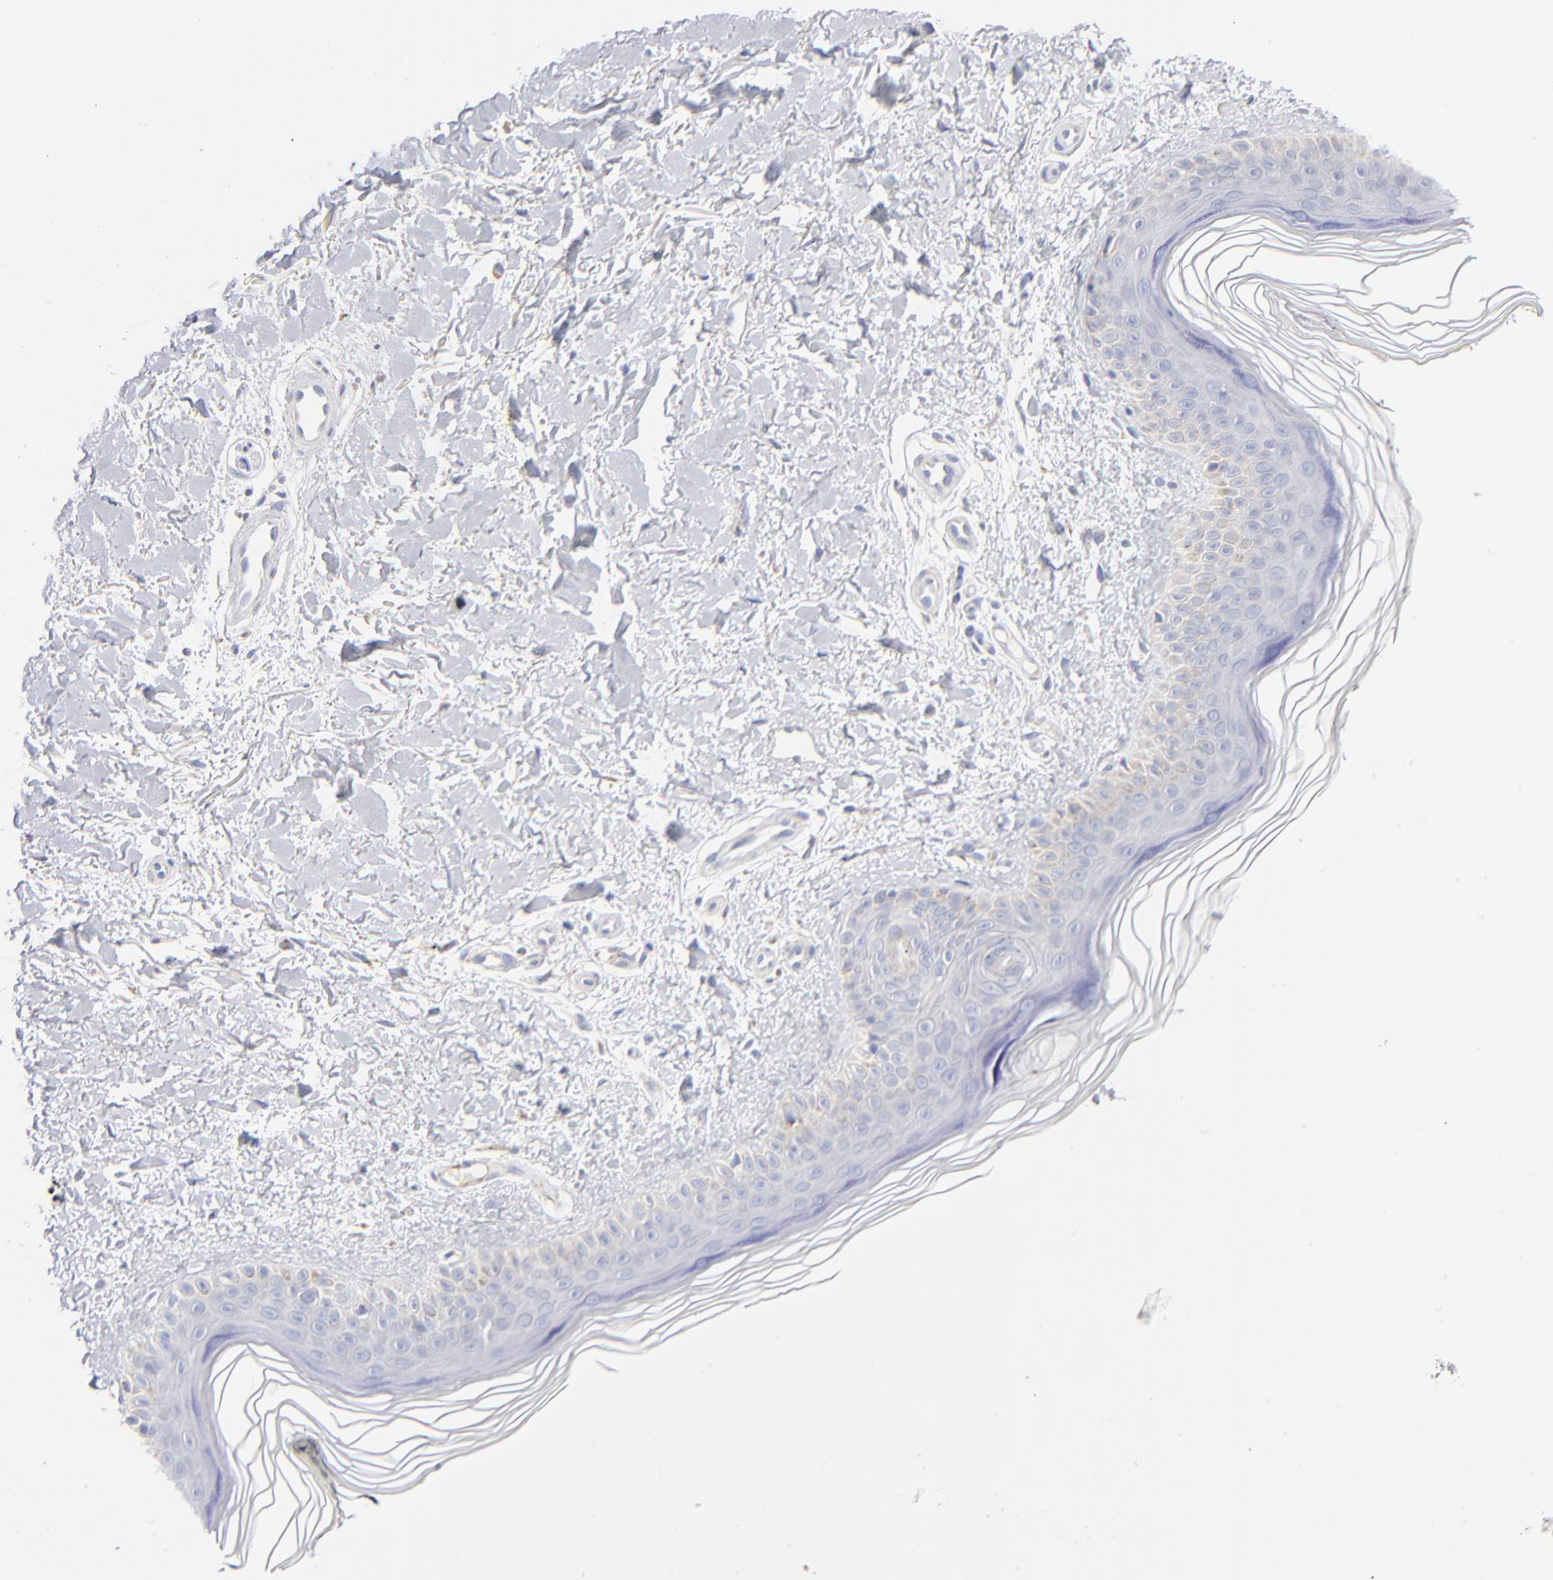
{"staining": {"intensity": "weak", "quantity": ">75%", "location": "cytoplasmic/membranous"}, "tissue": "skin", "cell_type": "Fibroblasts", "image_type": "normal", "snomed": [{"axis": "morphology", "description": "Normal tissue, NOS"}, {"axis": "topography", "description": "Skin"}], "caption": "IHC of benign human skin demonstrates low levels of weak cytoplasmic/membranous expression in about >75% of fibroblasts. Immunohistochemistry stains the protein of interest in brown and the nuclei are stained blue.", "gene": "DLAT", "patient": {"sex": "female", "age": 19}}